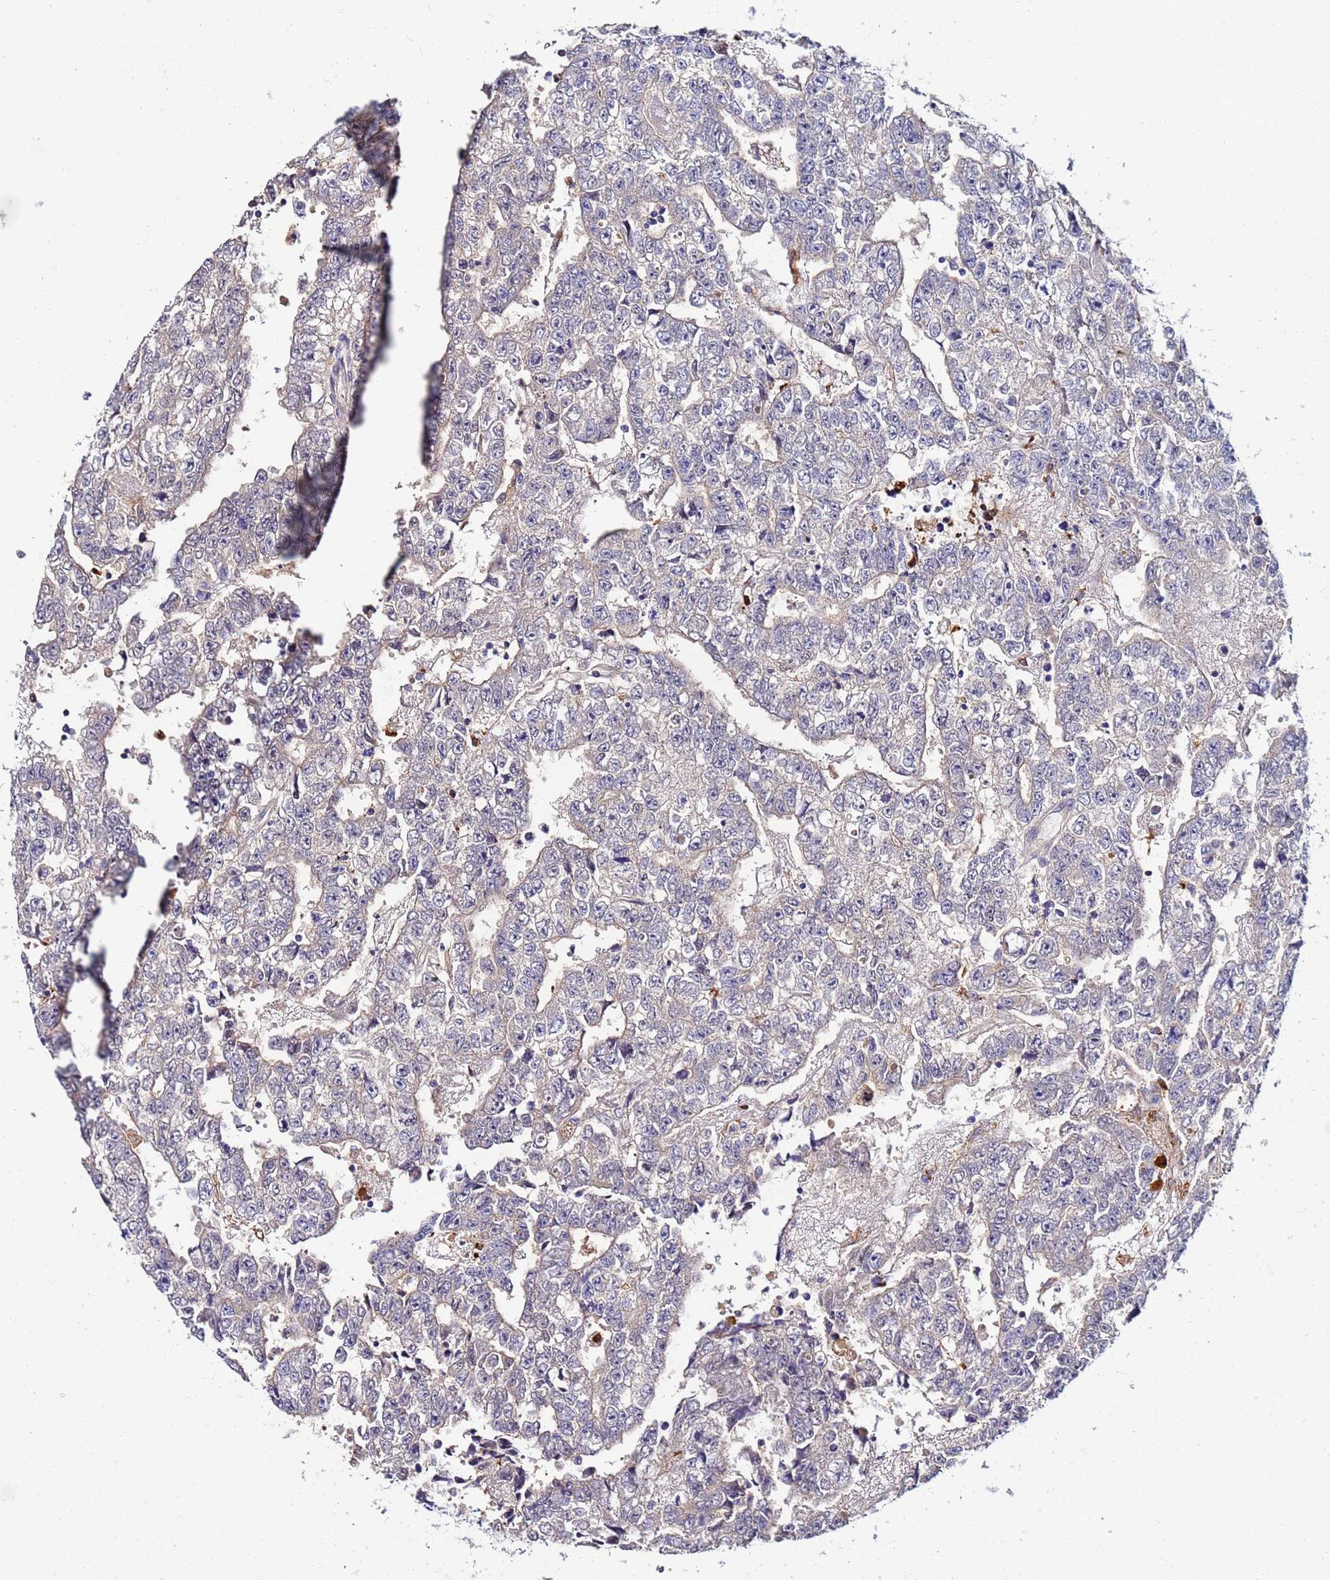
{"staining": {"intensity": "weak", "quantity": "<25%", "location": "cytoplasmic/membranous"}, "tissue": "testis cancer", "cell_type": "Tumor cells", "image_type": "cancer", "snomed": [{"axis": "morphology", "description": "Carcinoma, Embryonal, NOS"}, {"axis": "topography", "description": "Testis"}], "caption": "Image shows no protein positivity in tumor cells of embryonal carcinoma (testis) tissue. The staining was performed using DAB to visualize the protein expression in brown, while the nuclei were stained in blue with hematoxylin (Magnification: 20x).", "gene": "TUBAL3", "patient": {"sex": "male", "age": 25}}